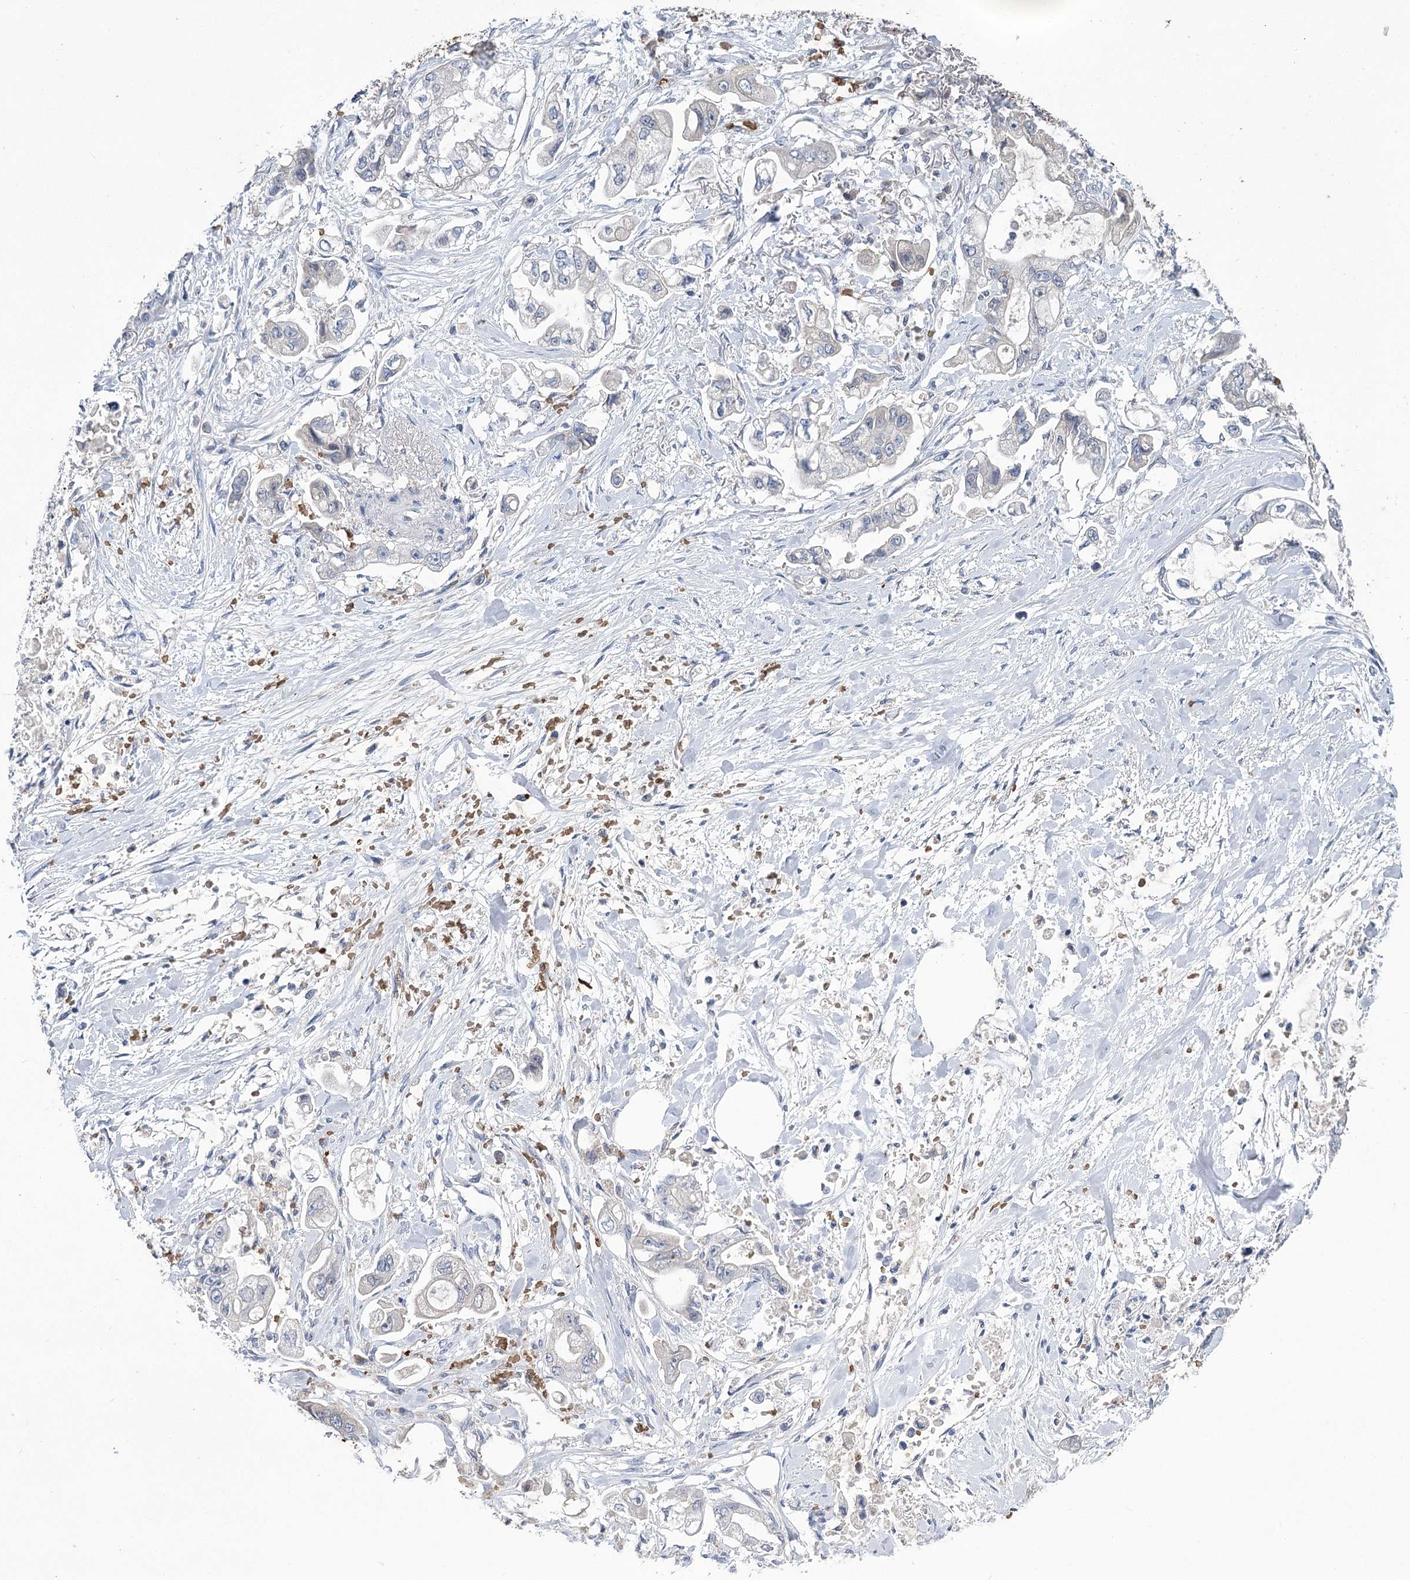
{"staining": {"intensity": "negative", "quantity": "none", "location": "none"}, "tissue": "stomach cancer", "cell_type": "Tumor cells", "image_type": "cancer", "snomed": [{"axis": "morphology", "description": "Adenocarcinoma, NOS"}, {"axis": "topography", "description": "Stomach"}], "caption": "The immunohistochemistry (IHC) photomicrograph has no significant expression in tumor cells of stomach cancer tissue.", "gene": "HBA1", "patient": {"sex": "male", "age": 62}}